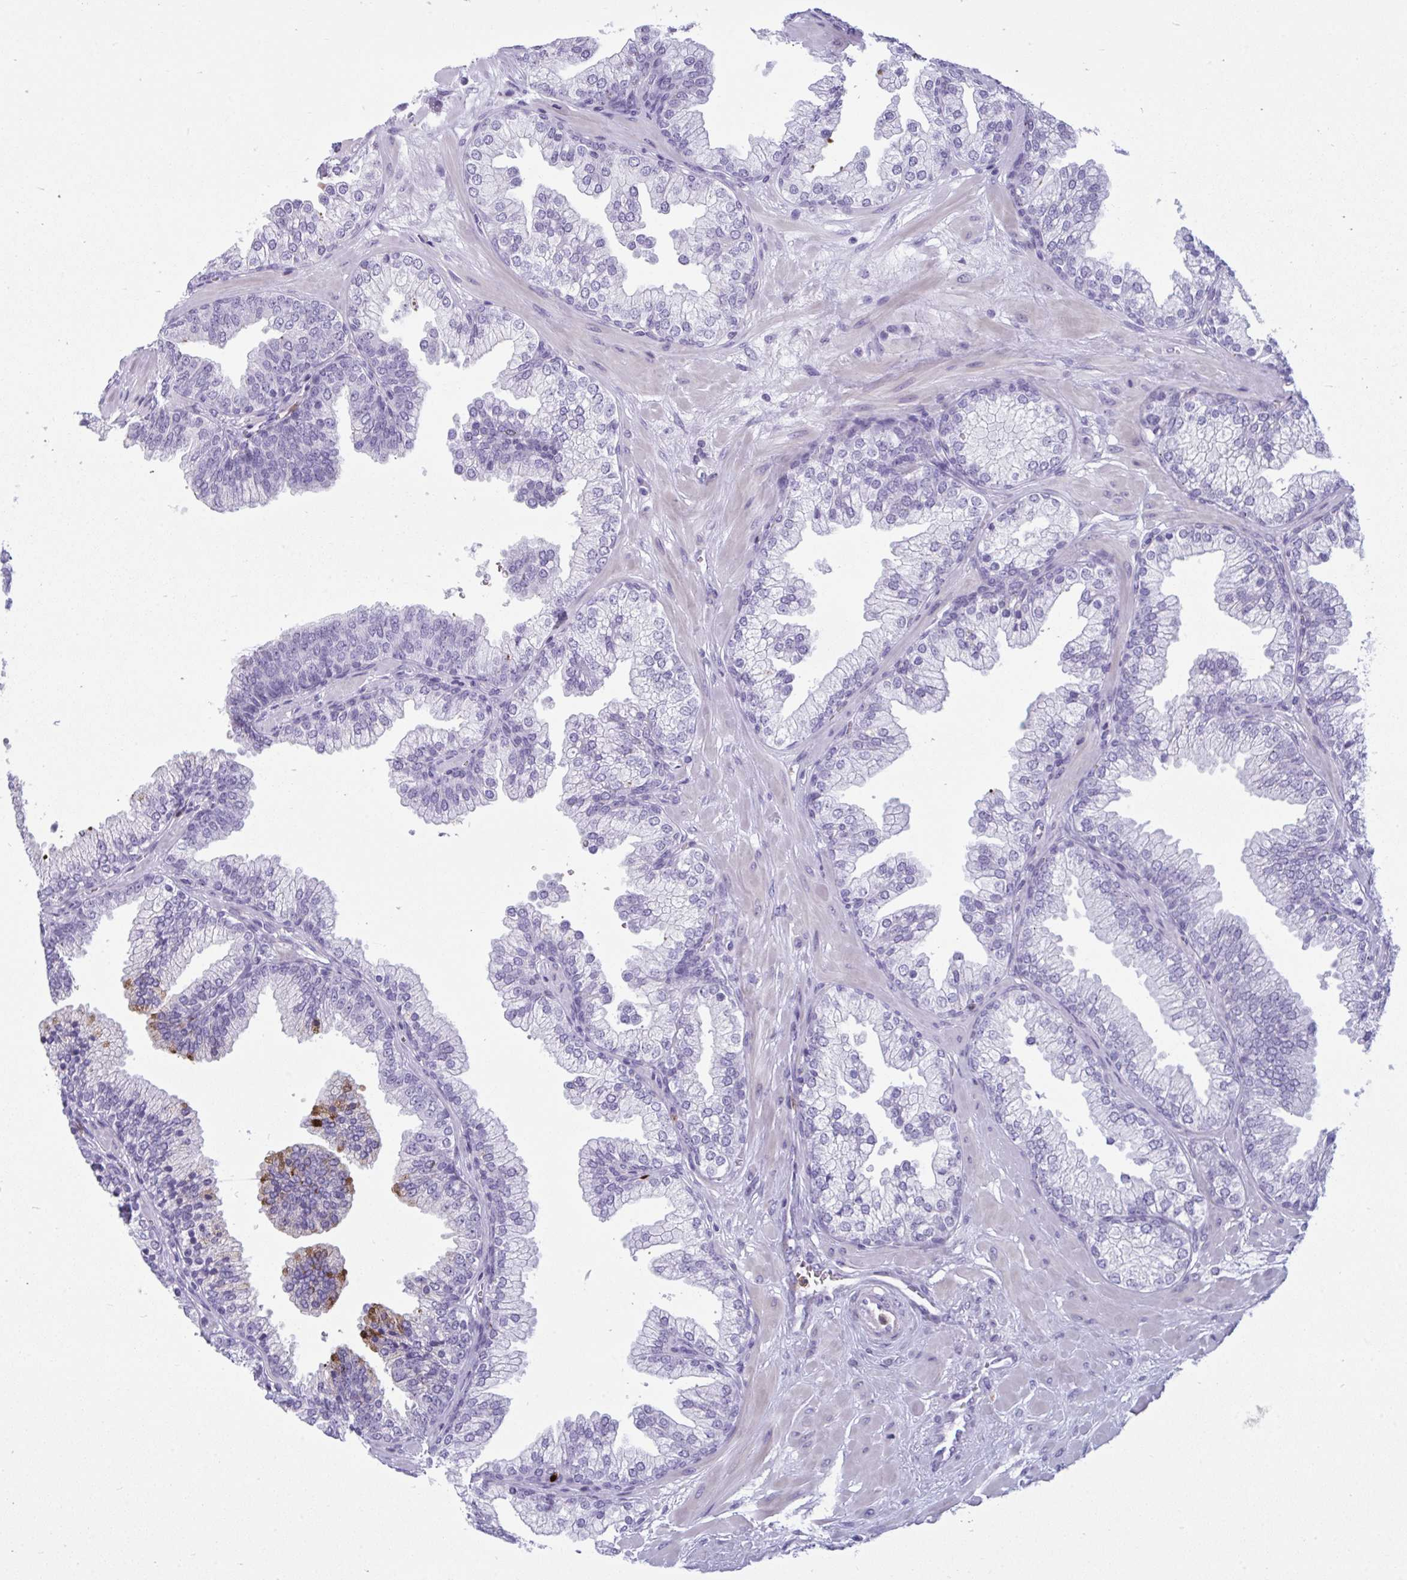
{"staining": {"intensity": "negative", "quantity": "none", "location": "none"}, "tissue": "prostate", "cell_type": "Glandular cells", "image_type": "normal", "snomed": [{"axis": "morphology", "description": "Normal tissue, NOS"}, {"axis": "topography", "description": "Prostate"}, {"axis": "topography", "description": "Peripheral nerve tissue"}], "caption": "This is a histopathology image of immunohistochemistry (IHC) staining of normal prostate, which shows no staining in glandular cells. (DAB (3,3'-diaminobenzidine) immunohistochemistry (IHC) with hematoxylin counter stain).", "gene": "ARHGAP42", "patient": {"sex": "male", "age": 61}}